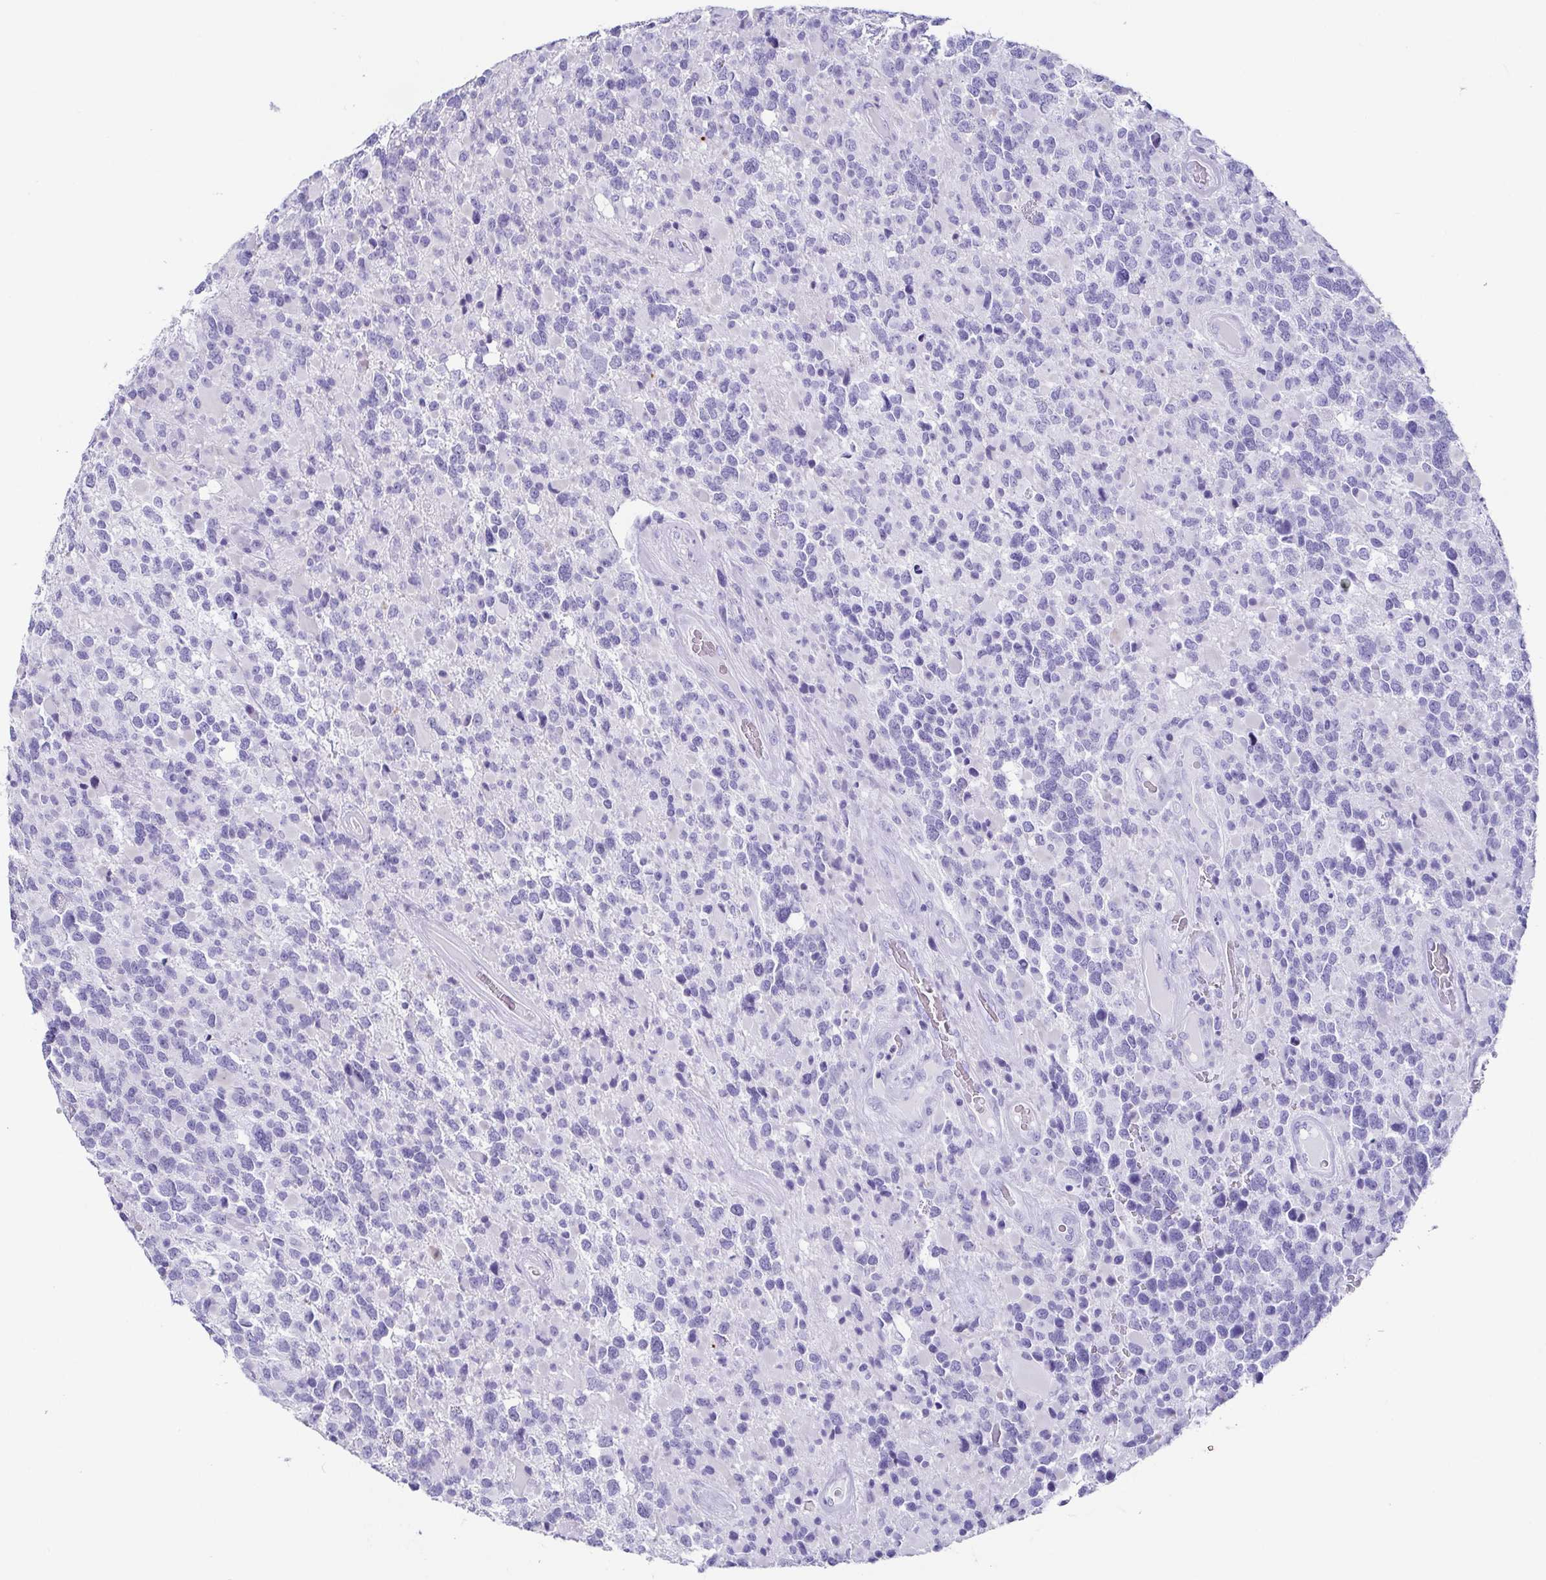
{"staining": {"intensity": "negative", "quantity": "none", "location": "none"}, "tissue": "glioma", "cell_type": "Tumor cells", "image_type": "cancer", "snomed": [{"axis": "morphology", "description": "Glioma, malignant, High grade"}, {"axis": "topography", "description": "Brain"}], "caption": "This is an immunohistochemistry histopathology image of glioma. There is no positivity in tumor cells.", "gene": "CD164L2", "patient": {"sex": "female", "age": 40}}